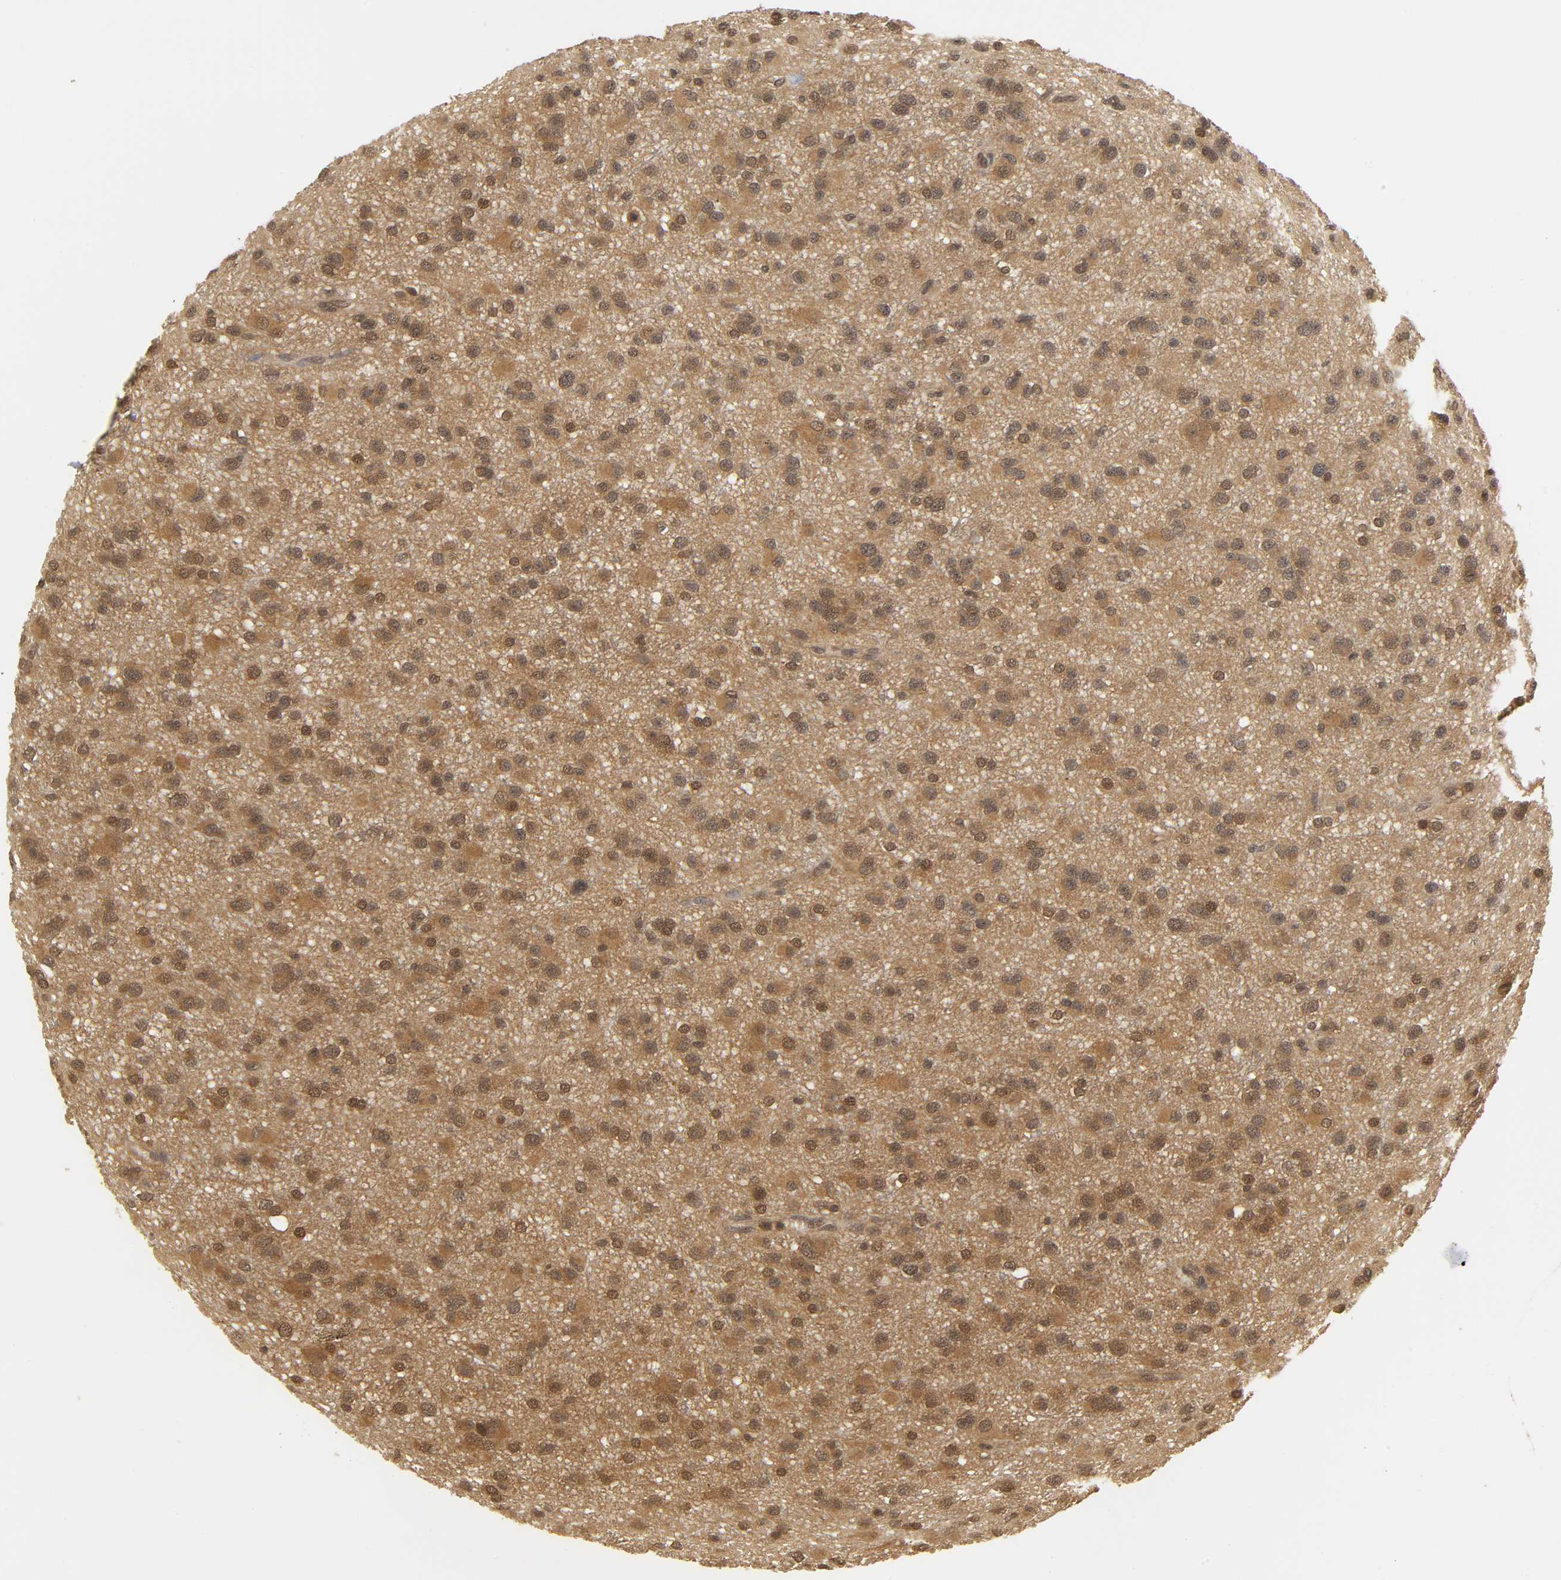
{"staining": {"intensity": "moderate", "quantity": ">75%", "location": "cytoplasmic/membranous,nuclear"}, "tissue": "glioma", "cell_type": "Tumor cells", "image_type": "cancer", "snomed": [{"axis": "morphology", "description": "Glioma, malignant, Low grade"}, {"axis": "topography", "description": "Brain"}], "caption": "The histopathology image reveals immunohistochemical staining of malignant glioma (low-grade). There is moderate cytoplasmic/membranous and nuclear staining is seen in approximately >75% of tumor cells.", "gene": "PARK7", "patient": {"sex": "male", "age": 42}}